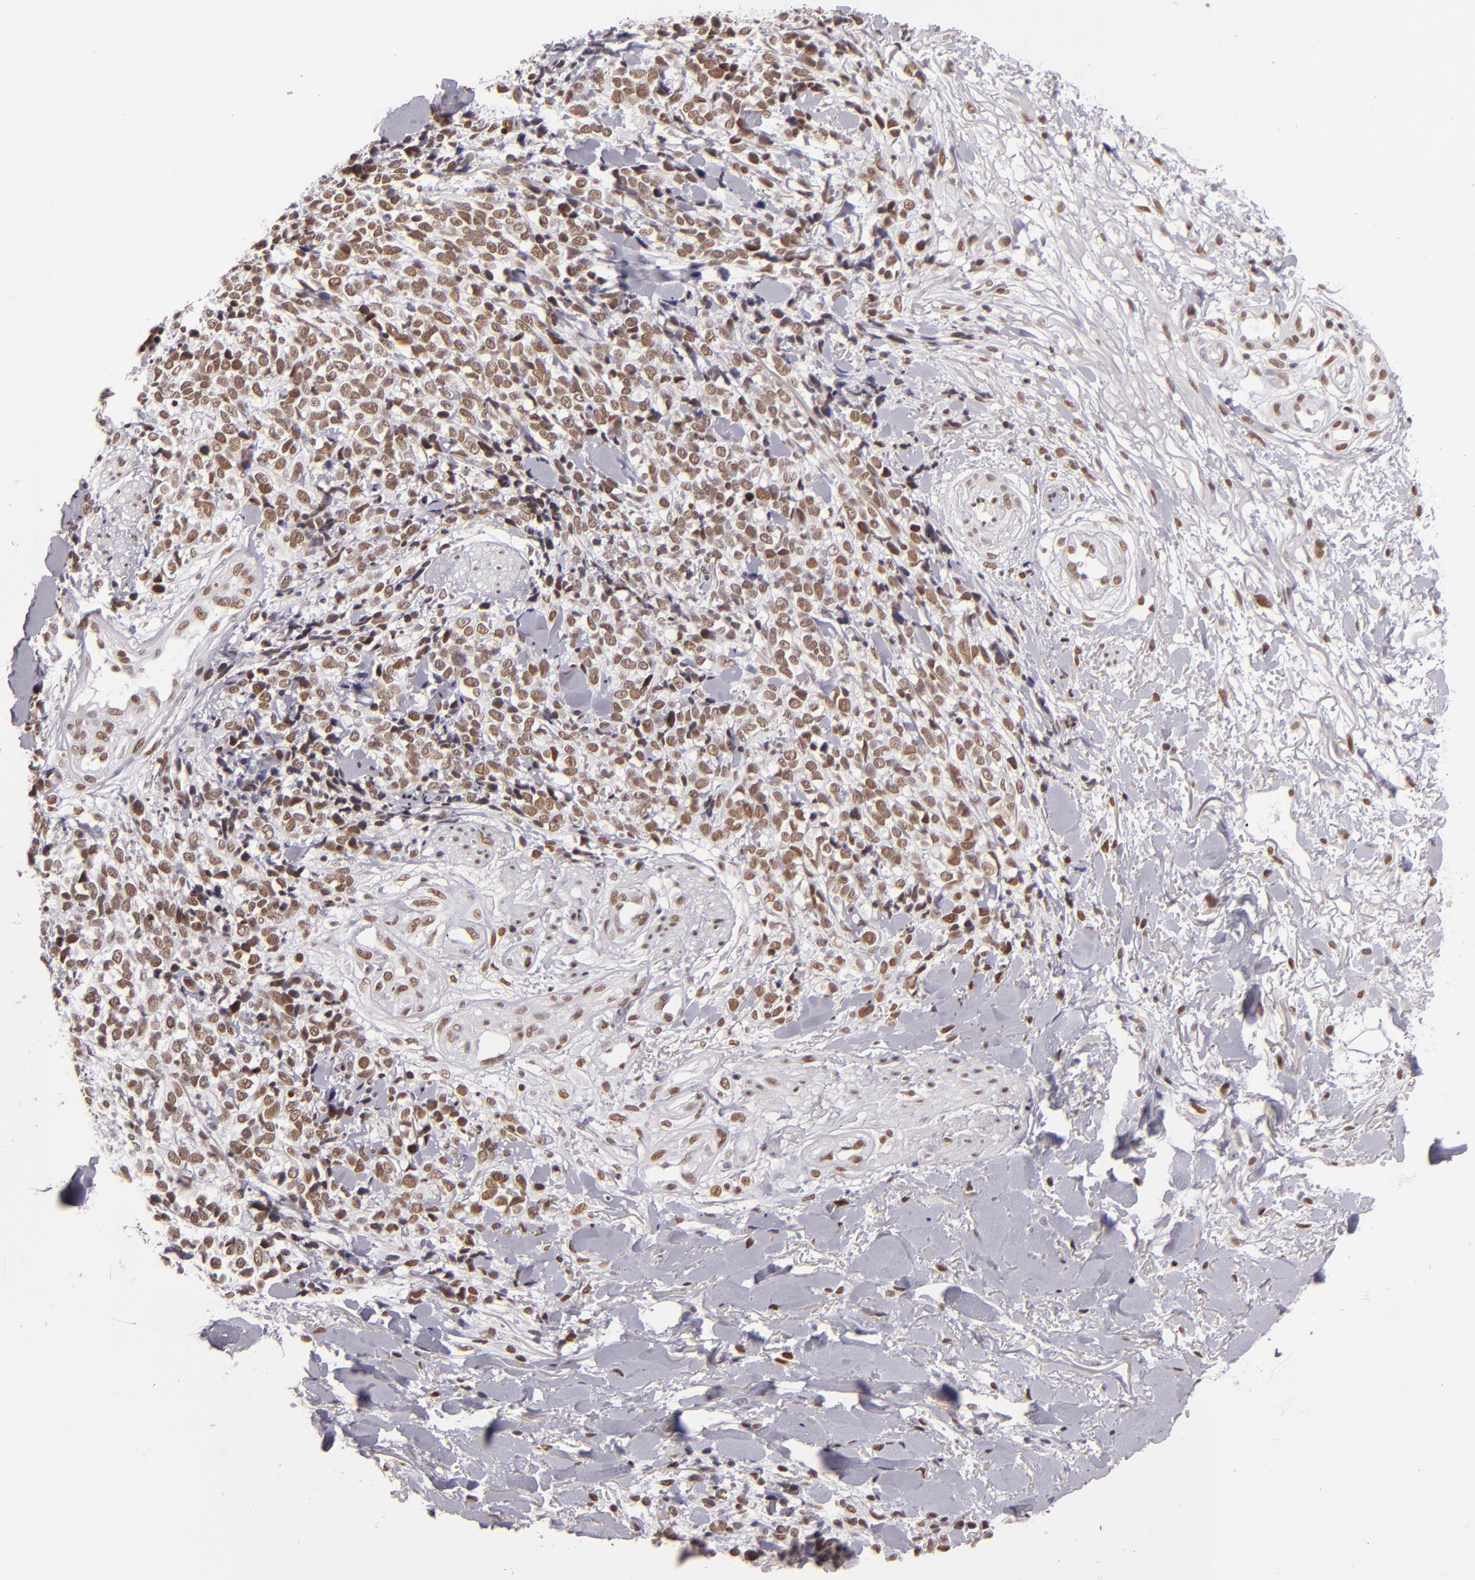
{"staining": {"intensity": "weak", "quantity": ">75%", "location": "nuclear"}, "tissue": "melanoma", "cell_type": "Tumor cells", "image_type": "cancer", "snomed": [{"axis": "morphology", "description": "Malignant melanoma, NOS"}, {"axis": "topography", "description": "Skin"}], "caption": "Approximately >75% of tumor cells in melanoma display weak nuclear protein staining as visualized by brown immunohistochemical staining.", "gene": "BRD8", "patient": {"sex": "female", "age": 85}}